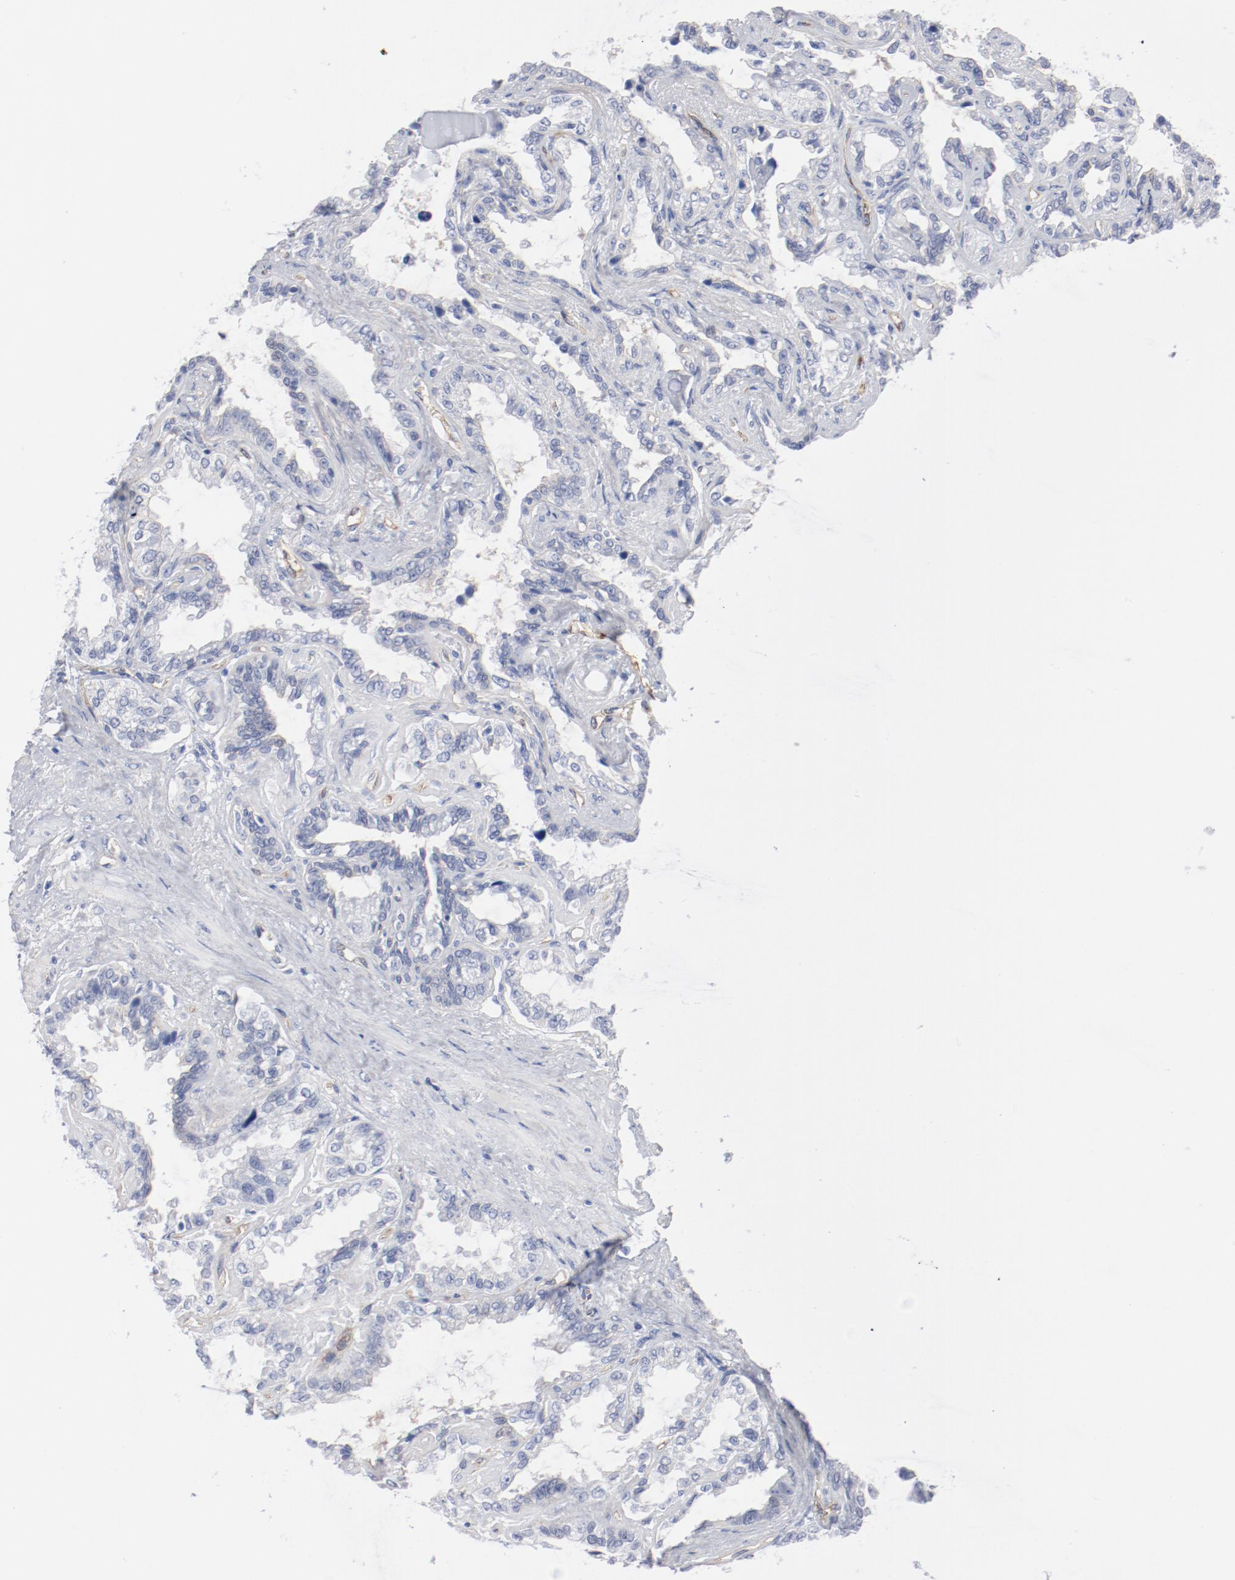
{"staining": {"intensity": "negative", "quantity": "none", "location": "none"}, "tissue": "seminal vesicle", "cell_type": "Glandular cells", "image_type": "normal", "snomed": [{"axis": "morphology", "description": "Normal tissue, NOS"}, {"axis": "morphology", "description": "Inflammation, NOS"}, {"axis": "topography", "description": "Urinary bladder"}, {"axis": "topography", "description": "Prostate"}, {"axis": "topography", "description": "Seminal veicle"}], "caption": "Immunohistochemistry (IHC) of benign seminal vesicle demonstrates no expression in glandular cells.", "gene": "SHANK3", "patient": {"sex": "male", "age": 82}}